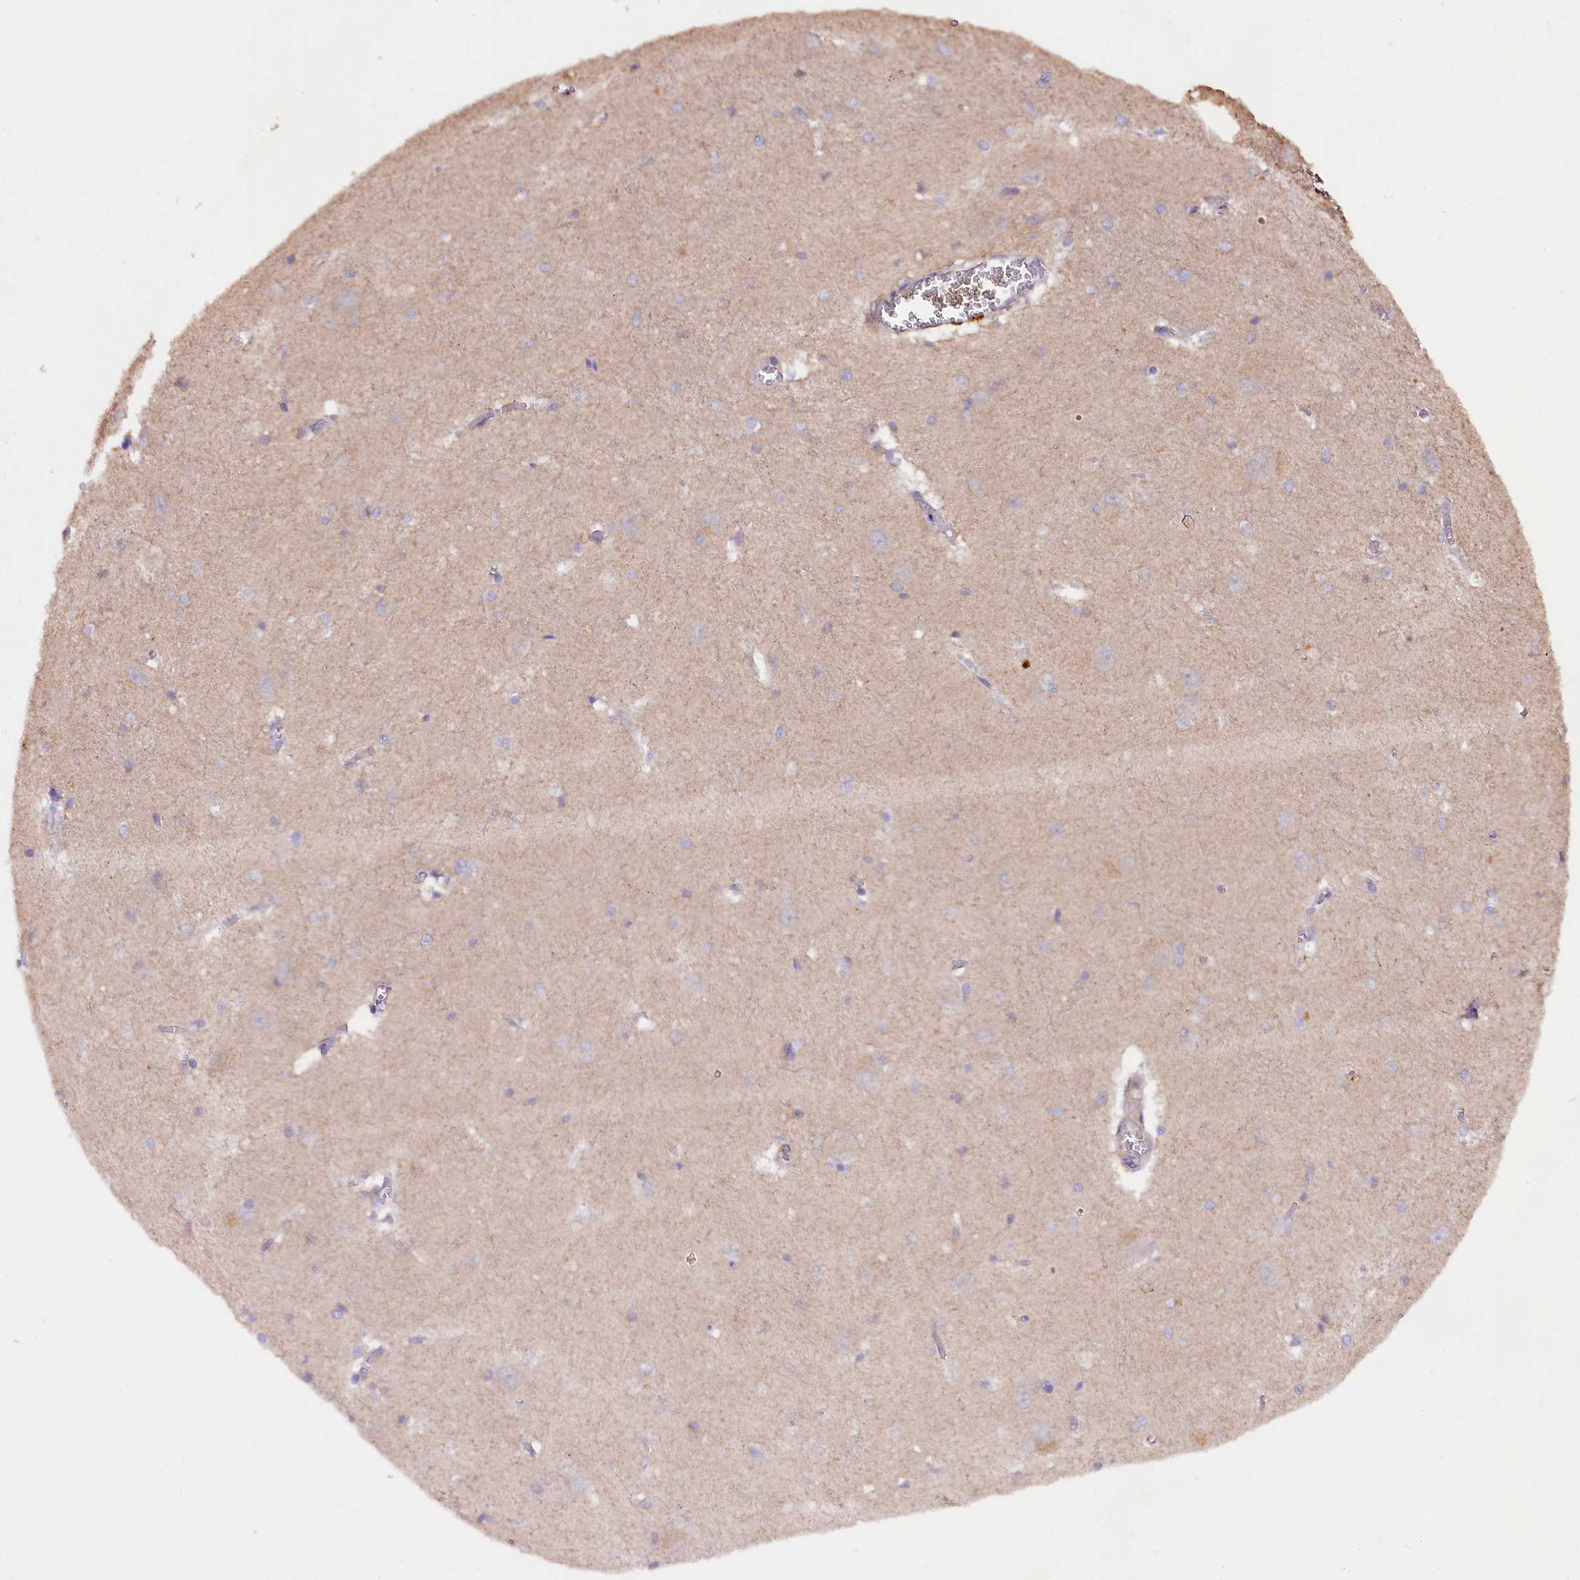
{"staining": {"intensity": "weak", "quantity": "<25%", "location": "cytoplasmic/membranous"}, "tissue": "caudate", "cell_type": "Glial cells", "image_type": "normal", "snomed": [{"axis": "morphology", "description": "Normal tissue, NOS"}, {"axis": "topography", "description": "Lateral ventricle wall"}], "caption": "Glial cells are negative for protein expression in normal human caudate. (DAB (3,3'-diaminobenzidine) IHC visualized using brightfield microscopy, high magnification).", "gene": "ETFBKMT", "patient": {"sex": "male", "age": 37}}